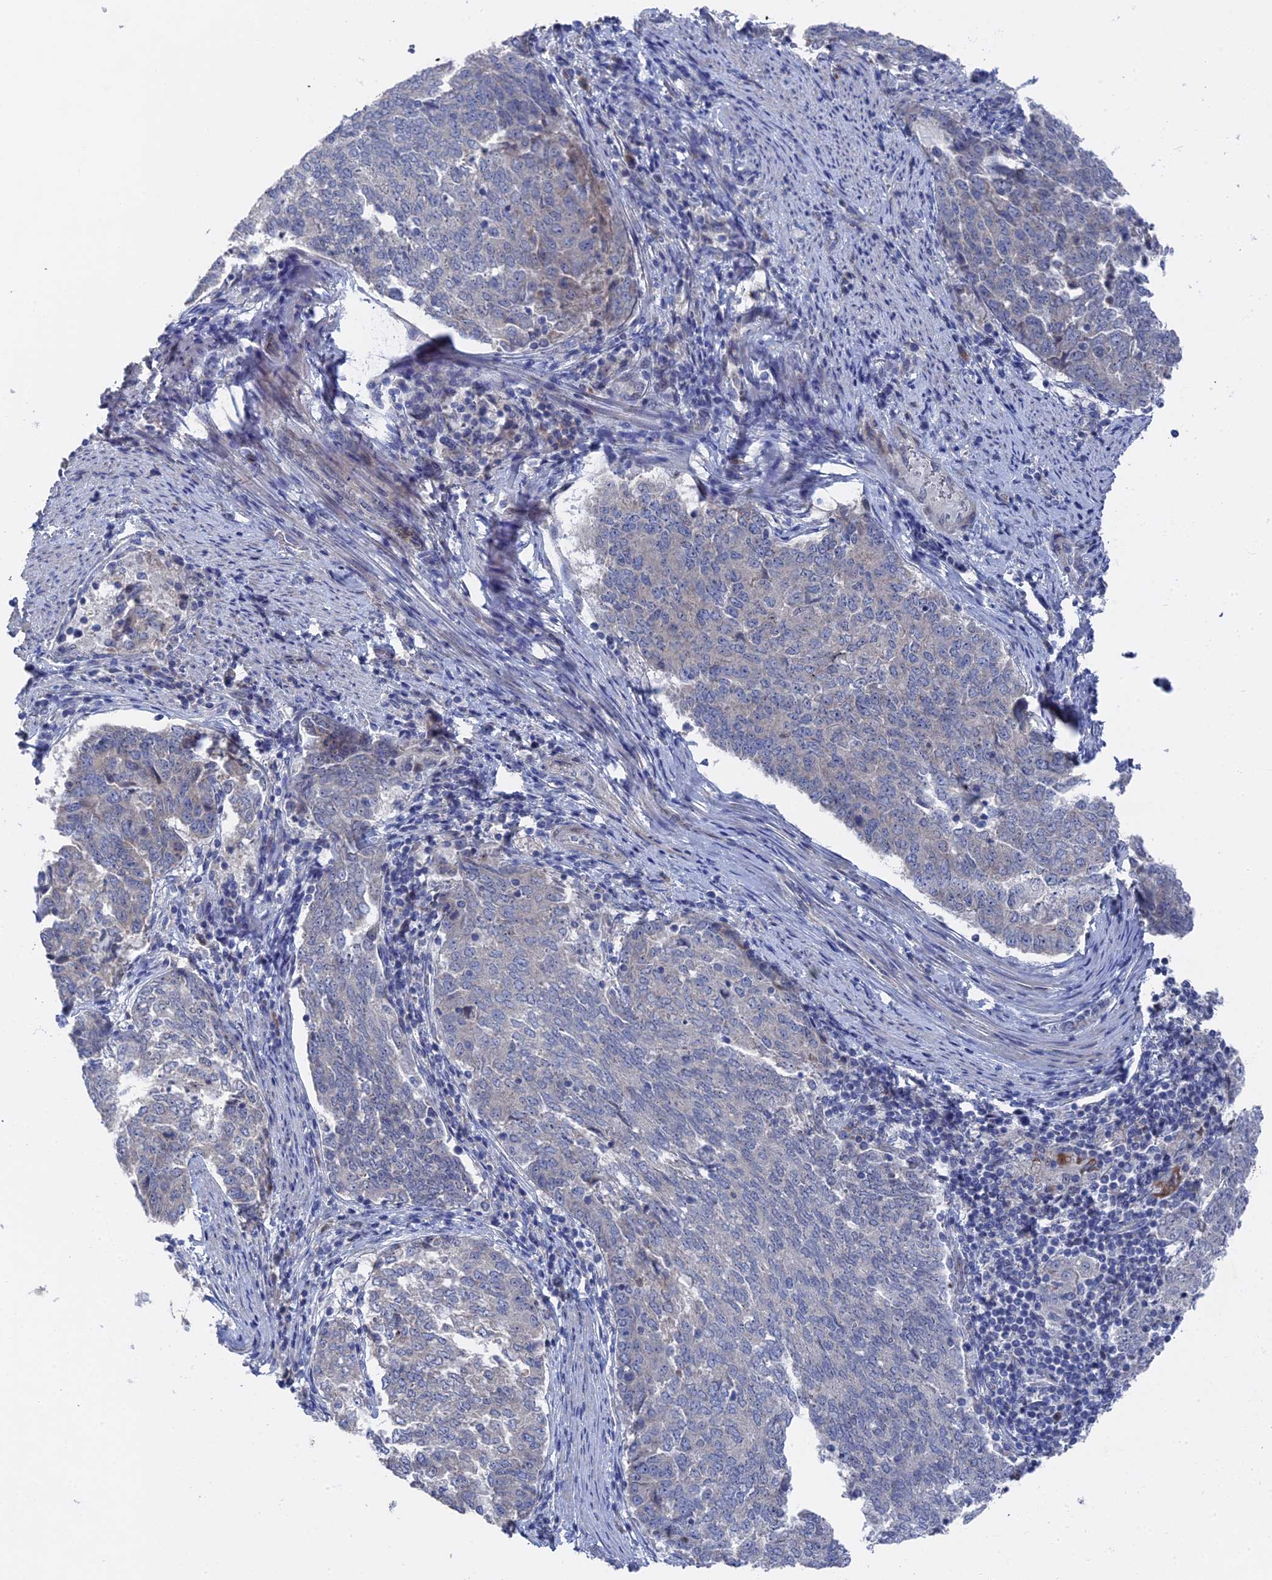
{"staining": {"intensity": "negative", "quantity": "none", "location": "none"}, "tissue": "endometrial cancer", "cell_type": "Tumor cells", "image_type": "cancer", "snomed": [{"axis": "morphology", "description": "Adenocarcinoma, NOS"}, {"axis": "topography", "description": "Endometrium"}], "caption": "This is an IHC image of human endometrial cancer. There is no expression in tumor cells.", "gene": "TMEM161A", "patient": {"sex": "female", "age": 80}}